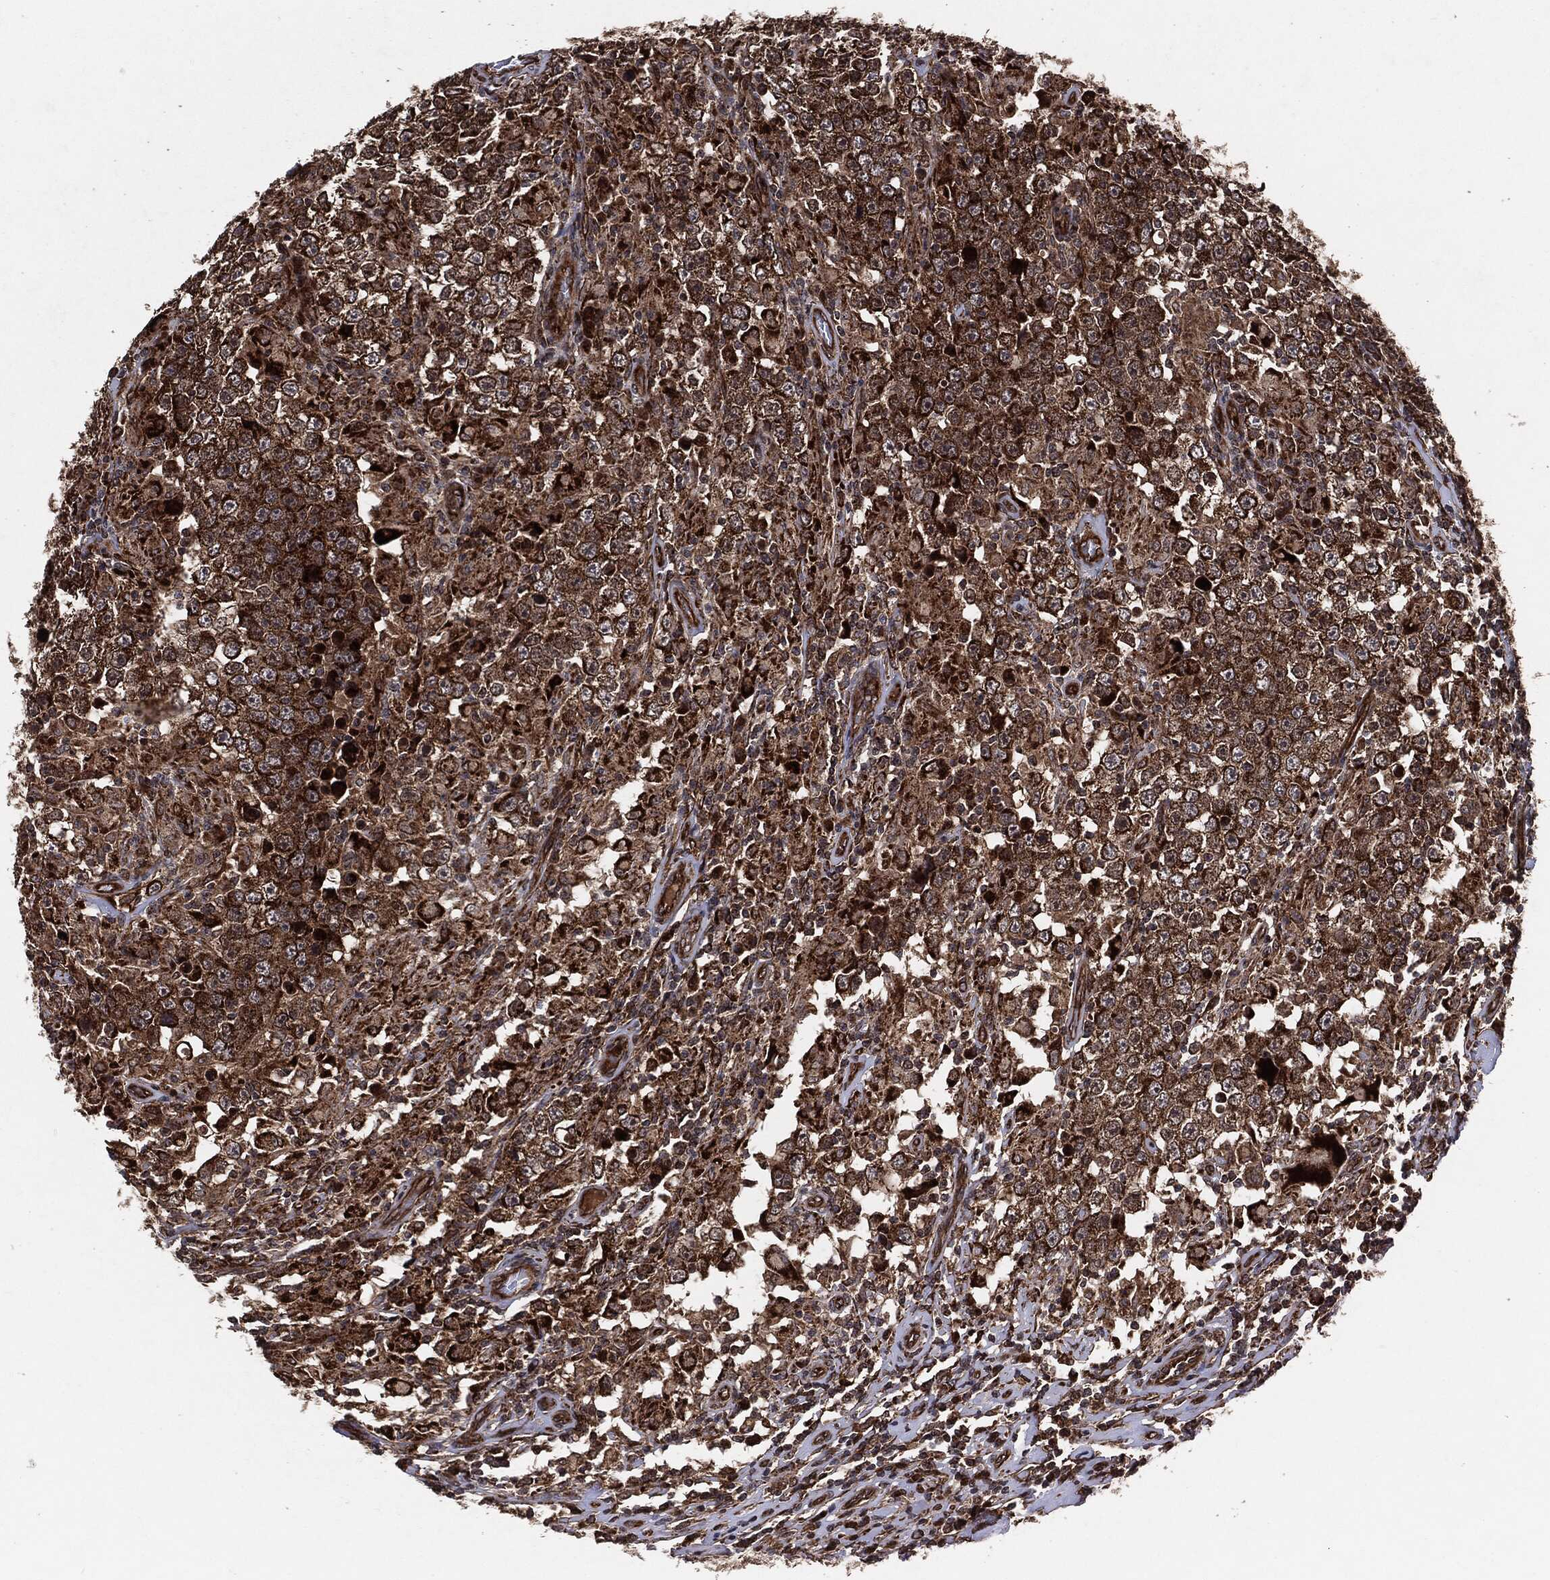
{"staining": {"intensity": "strong", "quantity": ">75%", "location": "cytoplasmic/membranous"}, "tissue": "testis cancer", "cell_type": "Tumor cells", "image_type": "cancer", "snomed": [{"axis": "morphology", "description": "Seminoma, NOS"}, {"axis": "morphology", "description": "Carcinoma, Embryonal, NOS"}, {"axis": "topography", "description": "Testis"}], "caption": "The immunohistochemical stain highlights strong cytoplasmic/membranous staining in tumor cells of seminoma (testis) tissue.", "gene": "BCAR1", "patient": {"sex": "male", "age": 41}}